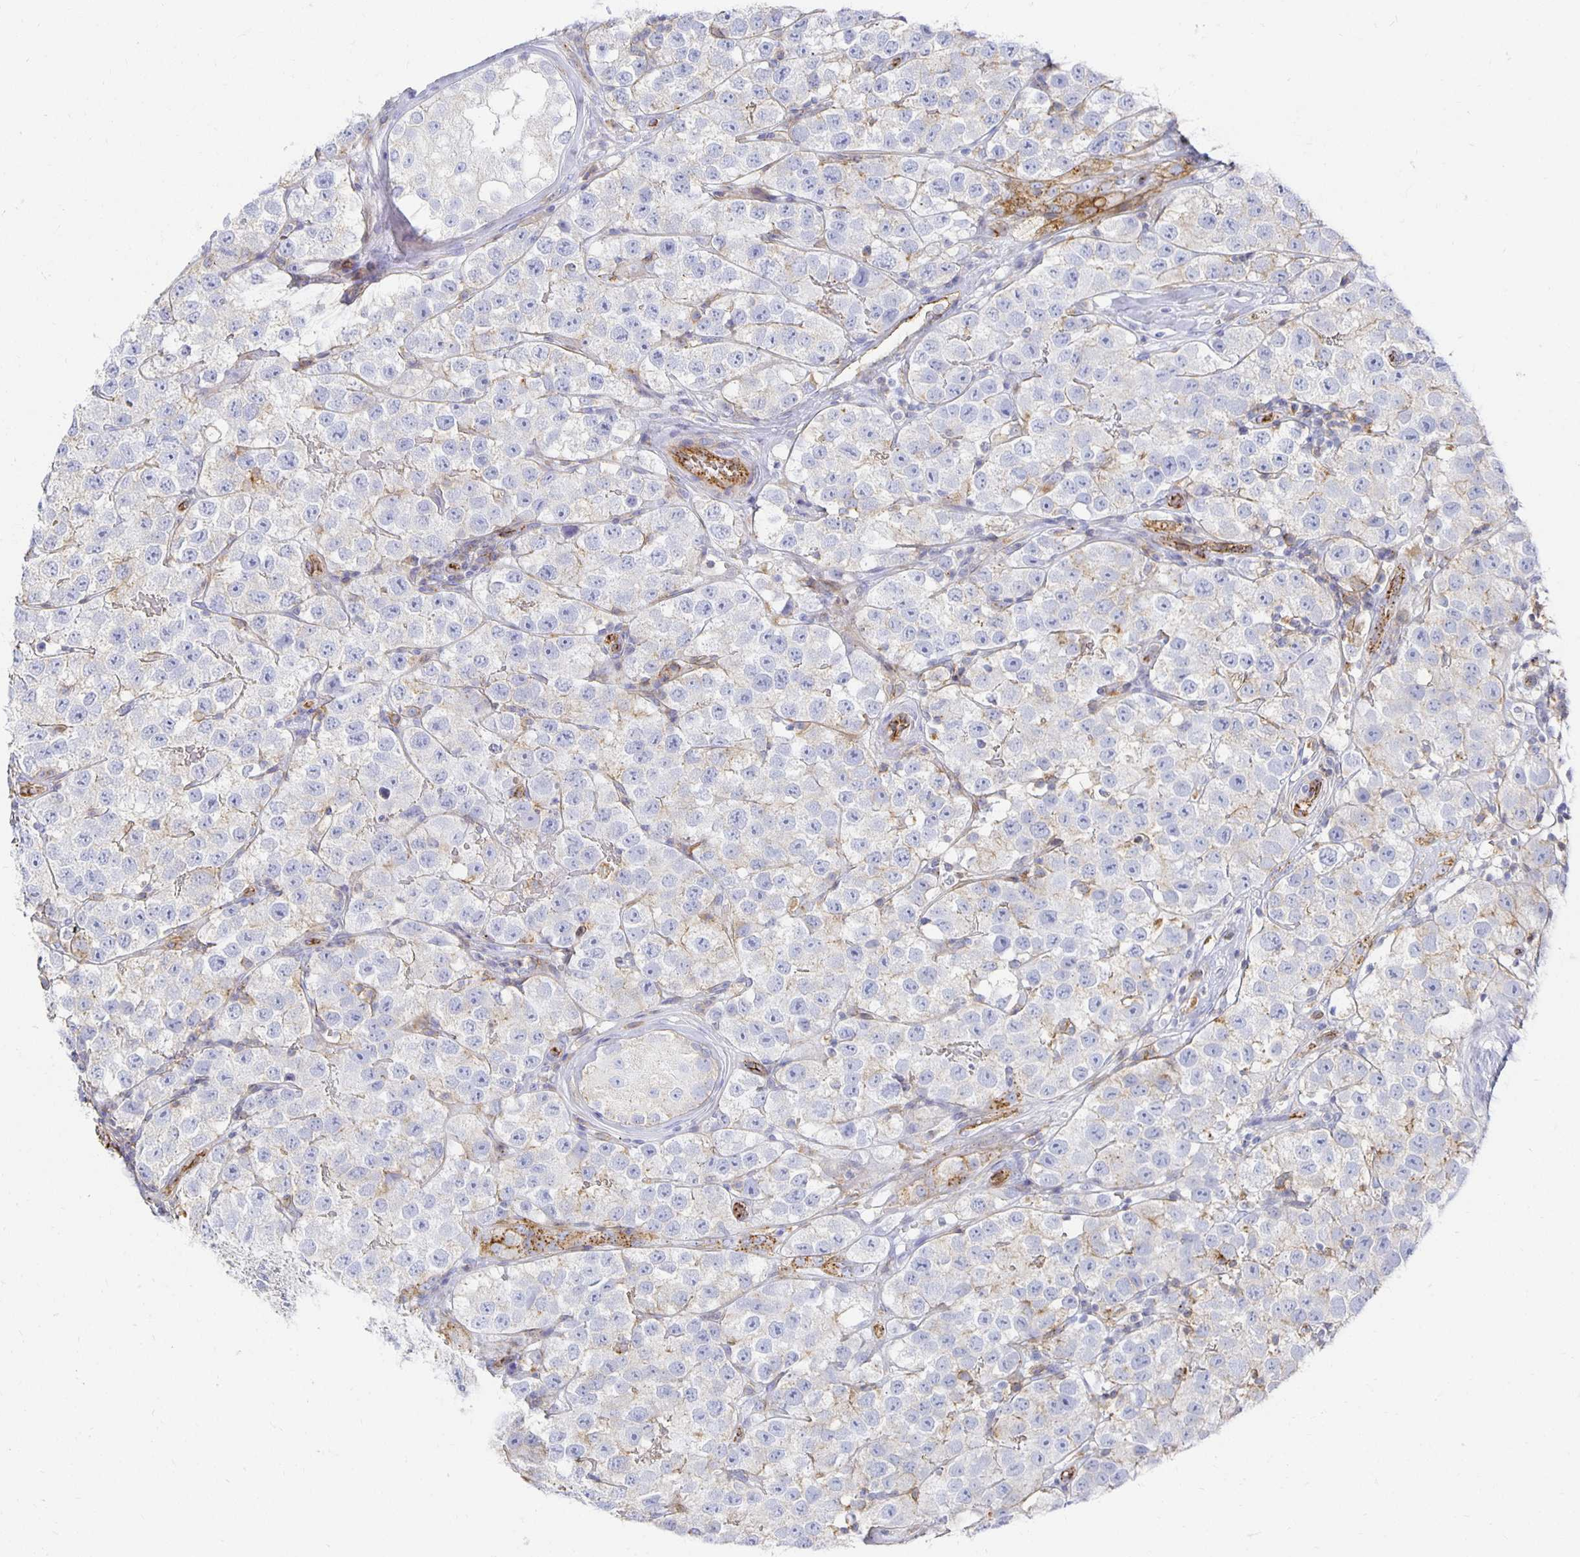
{"staining": {"intensity": "negative", "quantity": "none", "location": "none"}, "tissue": "testis cancer", "cell_type": "Tumor cells", "image_type": "cancer", "snomed": [{"axis": "morphology", "description": "Seminoma, NOS"}, {"axis": "topography", "description": "Testis"}], "caption": "The histopathology image reveals no significant staining in tumor cells of testis seminoma.", "gene": "TAAR1", "patient": {"sex": "male", "age": 34}}